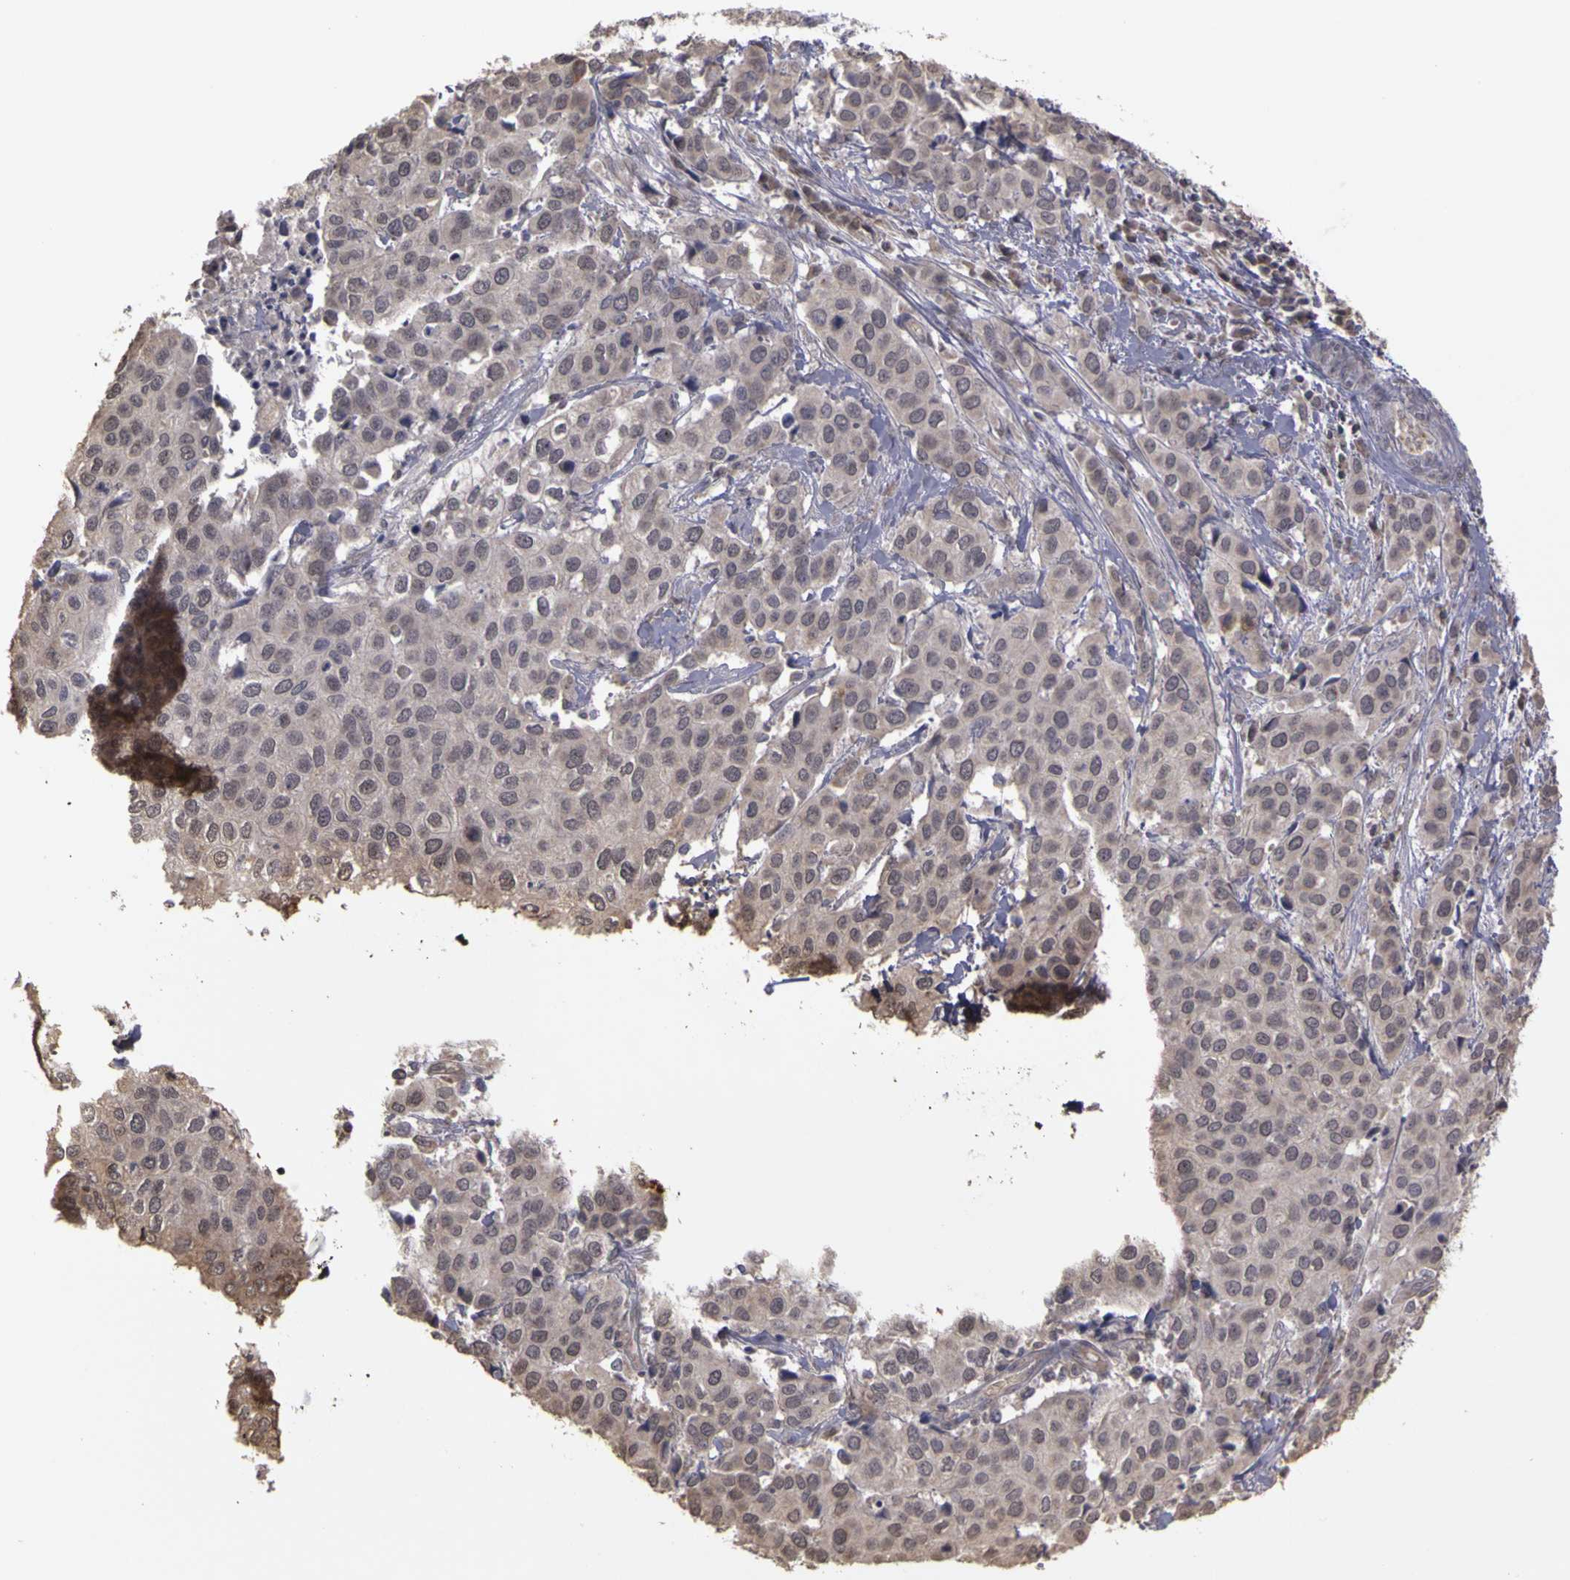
{"staining": {"intensity": "negative", "quantity": "none", "location": "none"}, "tissue": "cervical cancer", "cell_type": "Tumor cells", "image_type": "cancer", "snomed": [{"axis": "morphology", "description": "Squamous cell carcinoma, NOS"}, {"axis": "topography", "description": "Cervix"}], "caption": "IHC photomicrograph of neoplastic tissue: cervical cancer stained with DAB displays no significant protein expression in tumor cells.", "gene": "FRMD7", "patient": {"sex": "female", "age": 54}}